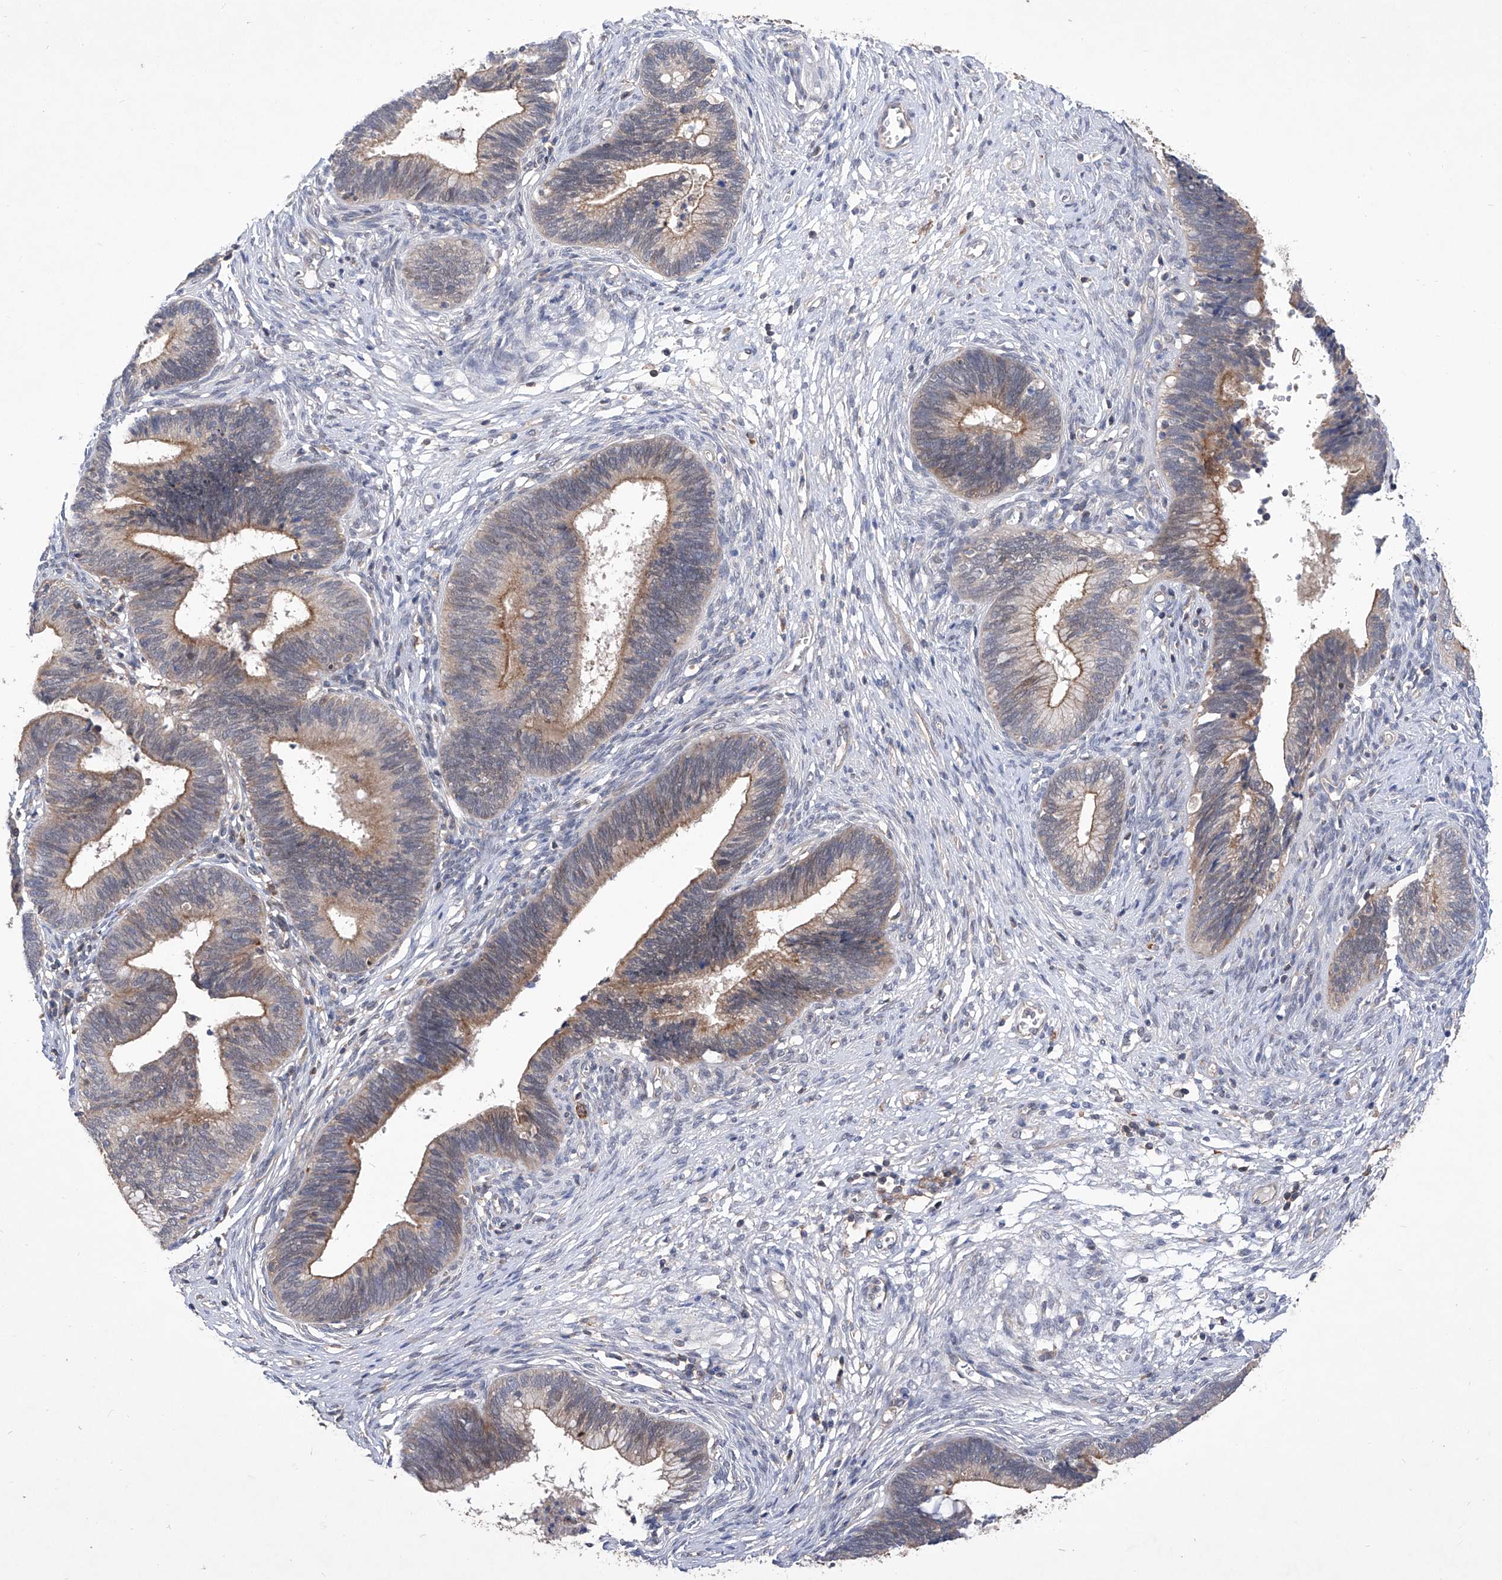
{"staining": {"intensity": "moderate", "quantity": ">75%", "location": "cytoplasmic/membranous"}, "tissue": "cervical cancer", "cell_type": "Tumor cells", "image_type": "cancer", "snomed": [{"axis": "morphology", "description": "Adenocarcinoma, NOS"}, {"axis": "topography", "description": "Cervix"}], "caption": "This photomicrograph shows IHC staining of adenocarcinoma (cervical), with medium moderate cytoplasmic/membranous staining in approximately >75% of tumor cells.", "gene": "KIFC2", "patient": {"sex": "female", "age": 44}}